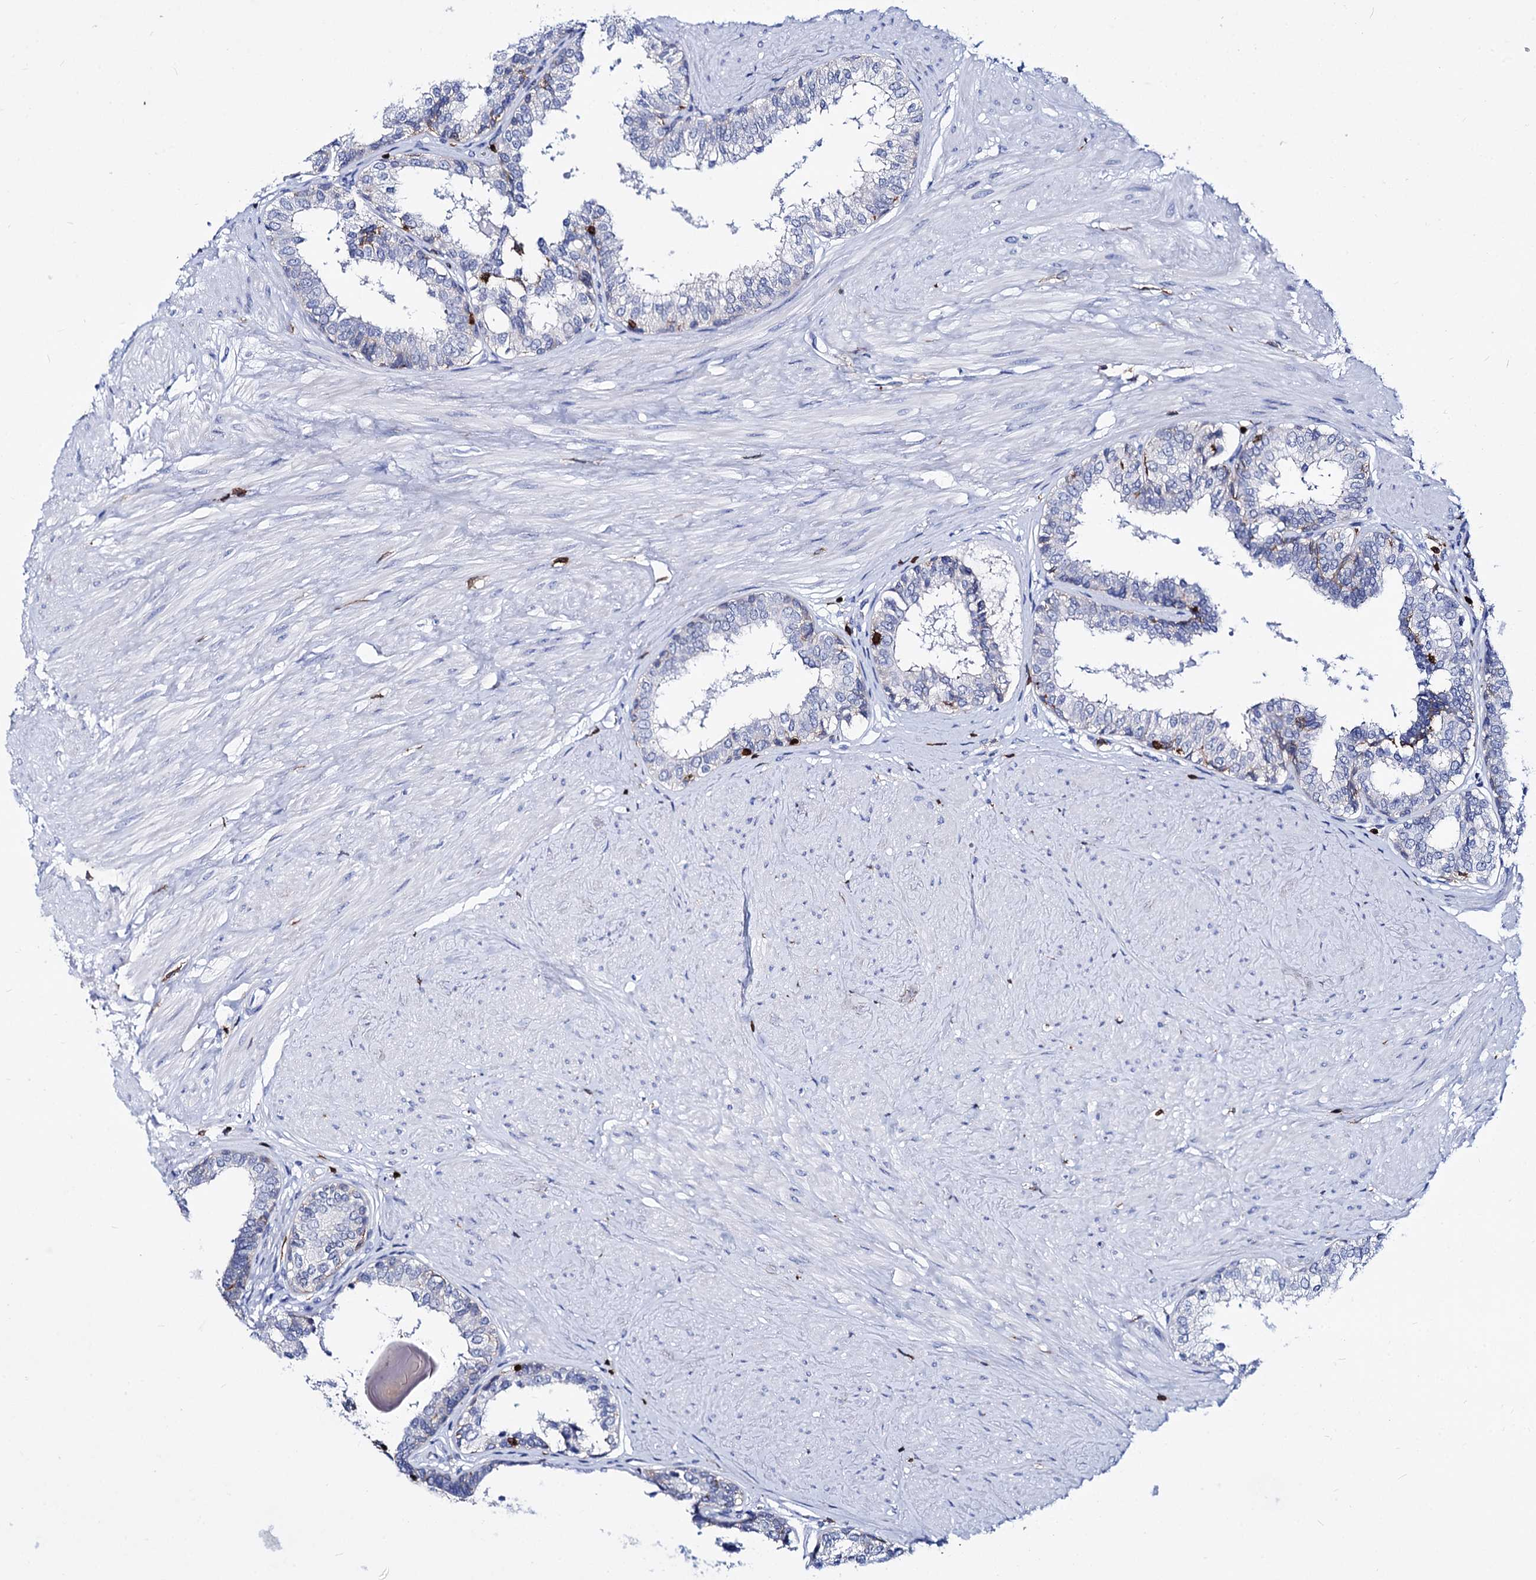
{"staining": {"intensity": "negative", "quantity": "none", "location": "none"}, "tissue": "prostate", "cell_type": "Glandular cells", "image_type": "normal", "snomed": [{"axis": "morphology", "description": "Normal tissue, NOS"}, {"axis": "topography", "description": "Prostate"}], "caption": "Prostate stained for a protein using IHC exhibits no expression glandular cells.", "gene": "DEF6", "patient": {"sex": "male", "age": 48}}